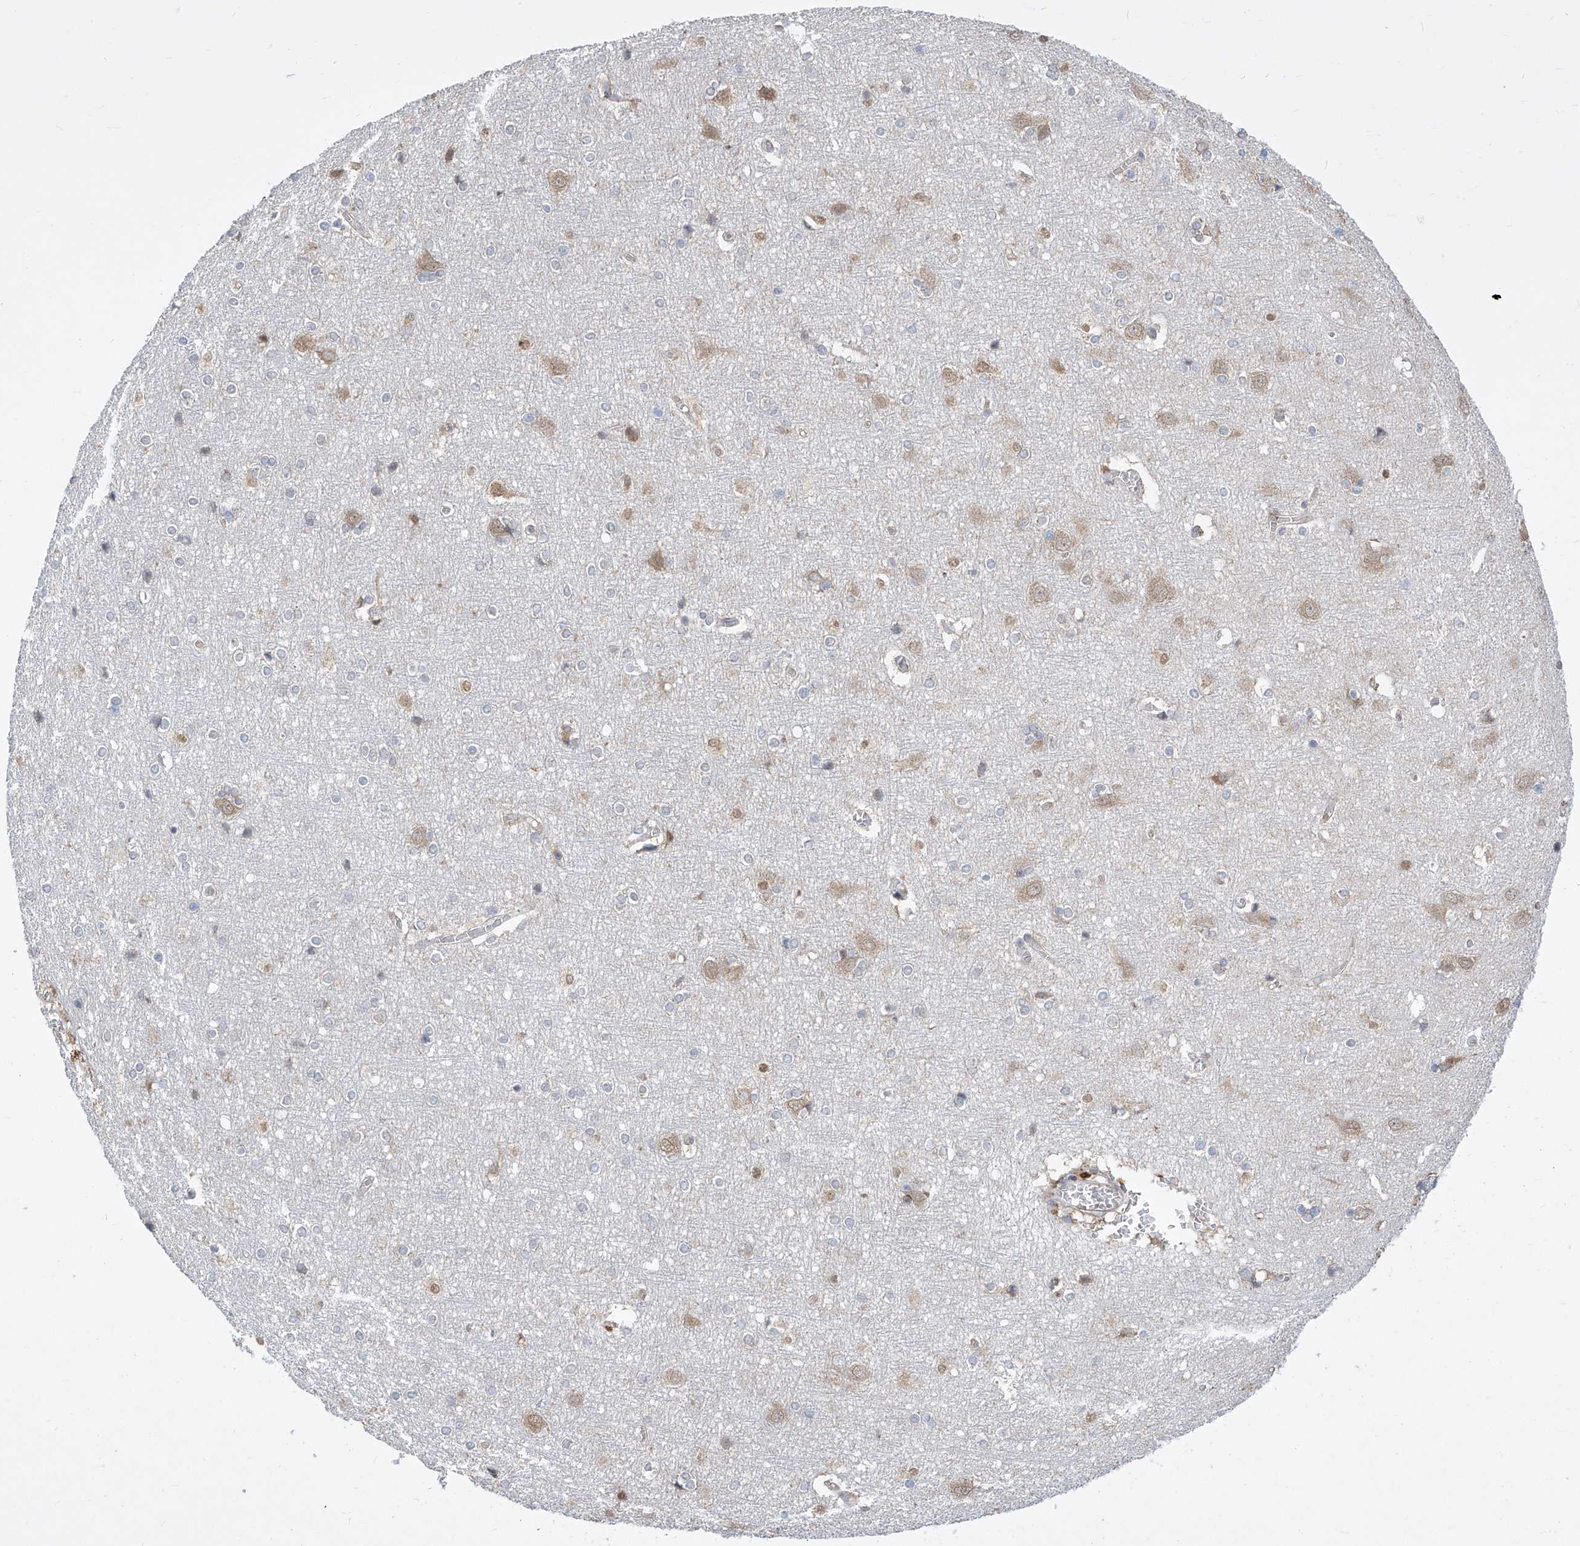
{"staining": {"intensity": "moderate", "quantity": "25%-75%", "location": "cytoplasmic/membranous"}, "tissue": "cerebral cortex", "cell_type": "Endothelial cells", "image_type": "normal", "snomed": [{"axis": "morphology", "description": "Normal tissue, NOS"}, {"axis": "topography", "description": "Cerebral cortex"}], "caption": "A micrograph showing moderate cytoplasmic/membranous staining in about 25%-75% of endothelial cells in normal cerebral cortex, as visualized by brown immunohistochemical staining.", "gene": "EIF3M", "patient": {"sex": "male", "age": 54}}